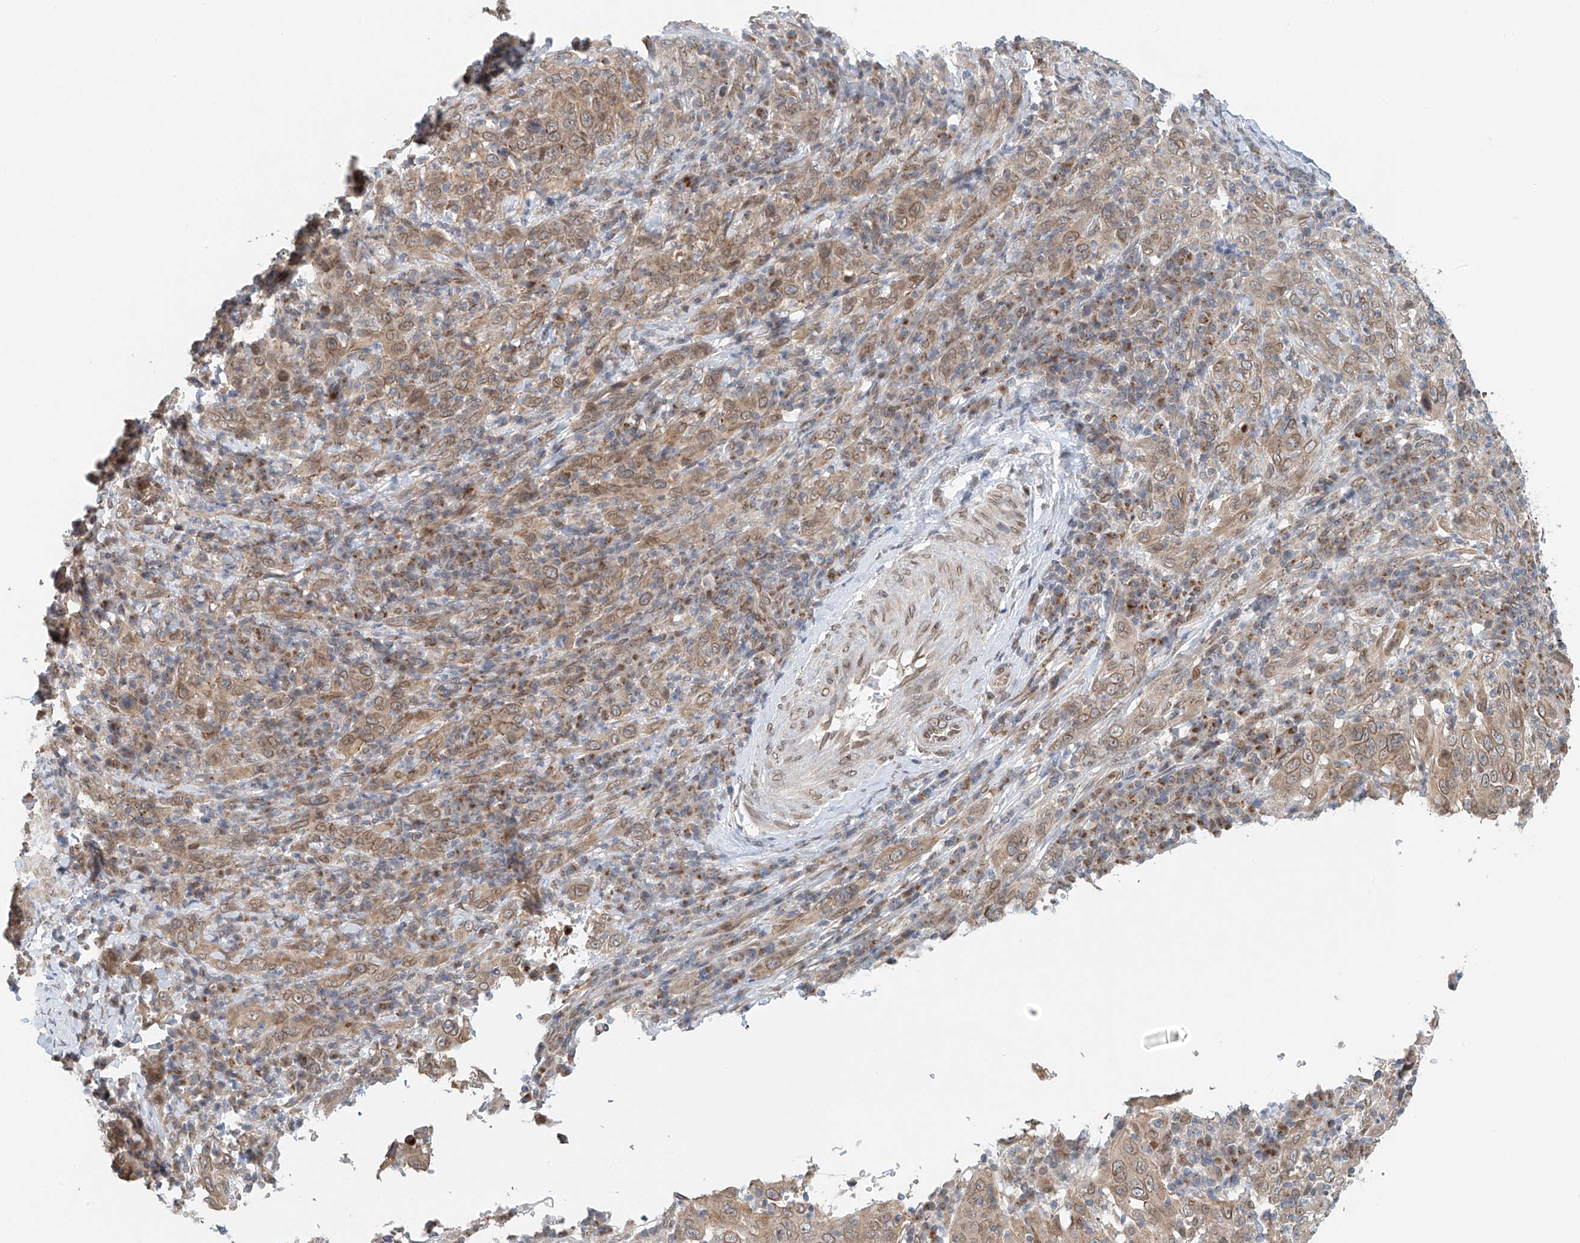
{"staining": {"intensity": "moderate", "quantity": ">75%", "location": "cytoplasmic/membranous"}, "tissue": "cervical cancer", "cell_type": "Tumor cells", "image_type": "cancer", "snomed": [{"axis": "morphology", "description": "Squamous cell carcinoma, NOS"}, {"axis": "topography", "description": "Cervix"}], "caption": "IHC photomicrograph of neoplastic tissue: cervical squamous cell carcinoma stained using immunohistochemistry (IHC) exhibits medium levels of moderate protein expression localized specifically in the cytoplasmic/membranous of tumor cells, appearing as a cytoplasmic/membranous brown color.", "gene": "STARD9", "patient": {"sex": "female", "age": 46}}